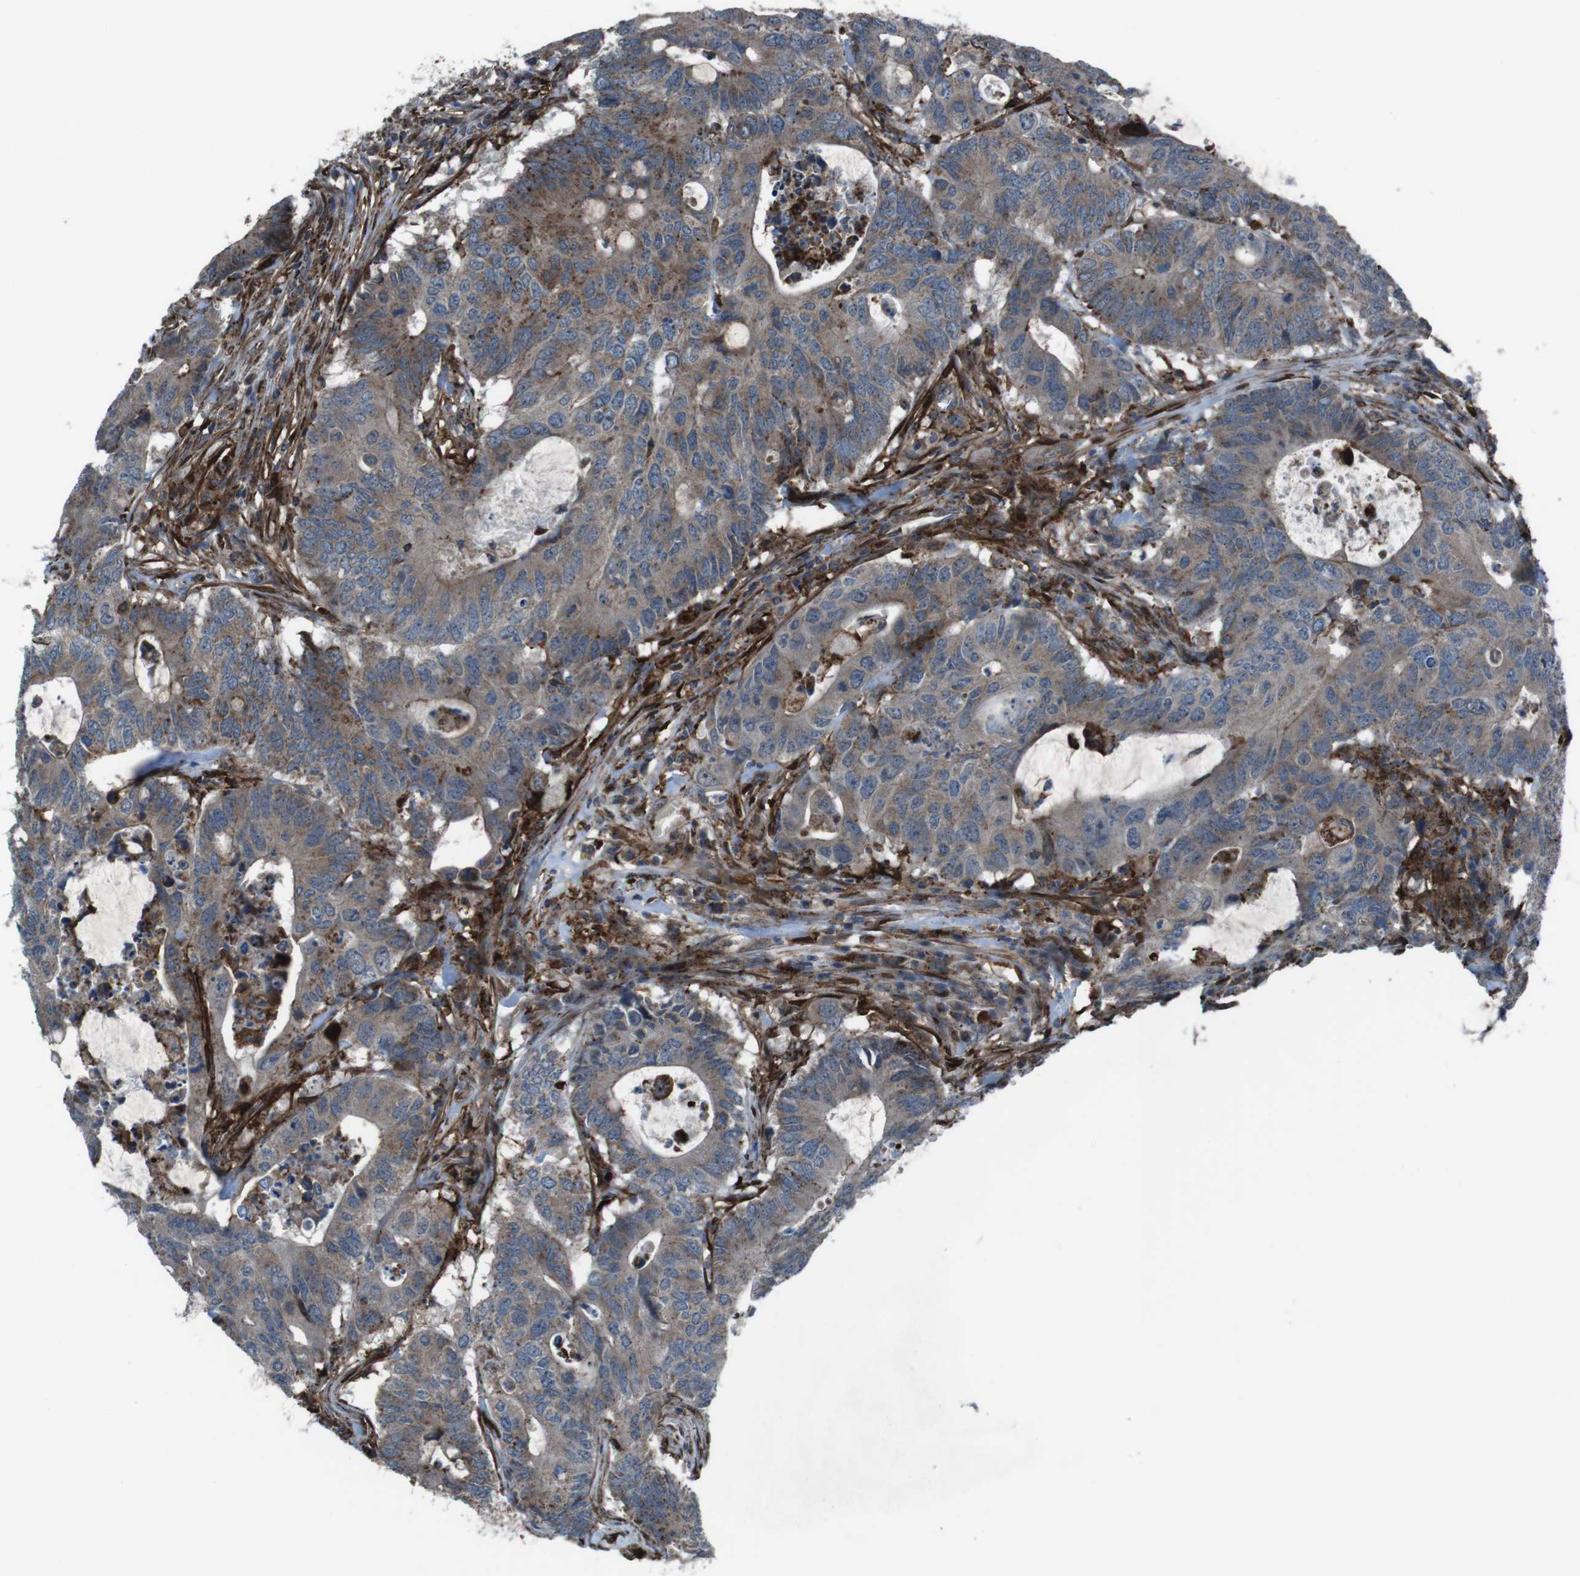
{"staining": {"intensity": "moderate", "quantity": ">75%", "location": "cytoplasmic/membranous"}, "tissue": "colorectal cancer", "cell_type": "Tumor cells", "image_type": "cancer", "snomed": [{"axis": "morphology", "description": "Adenocarcinoma, NOS"}, {"axis": "topography", "description": "Colon"}], "caption": "Tumor cells show medium levels of moderate cytoplasmic/membranous positivity in about >75% of cells in colorectal cancer (adenocarcinoma).", "gene": "GDF10", "patient": {"sex": "male", "age": 71}}